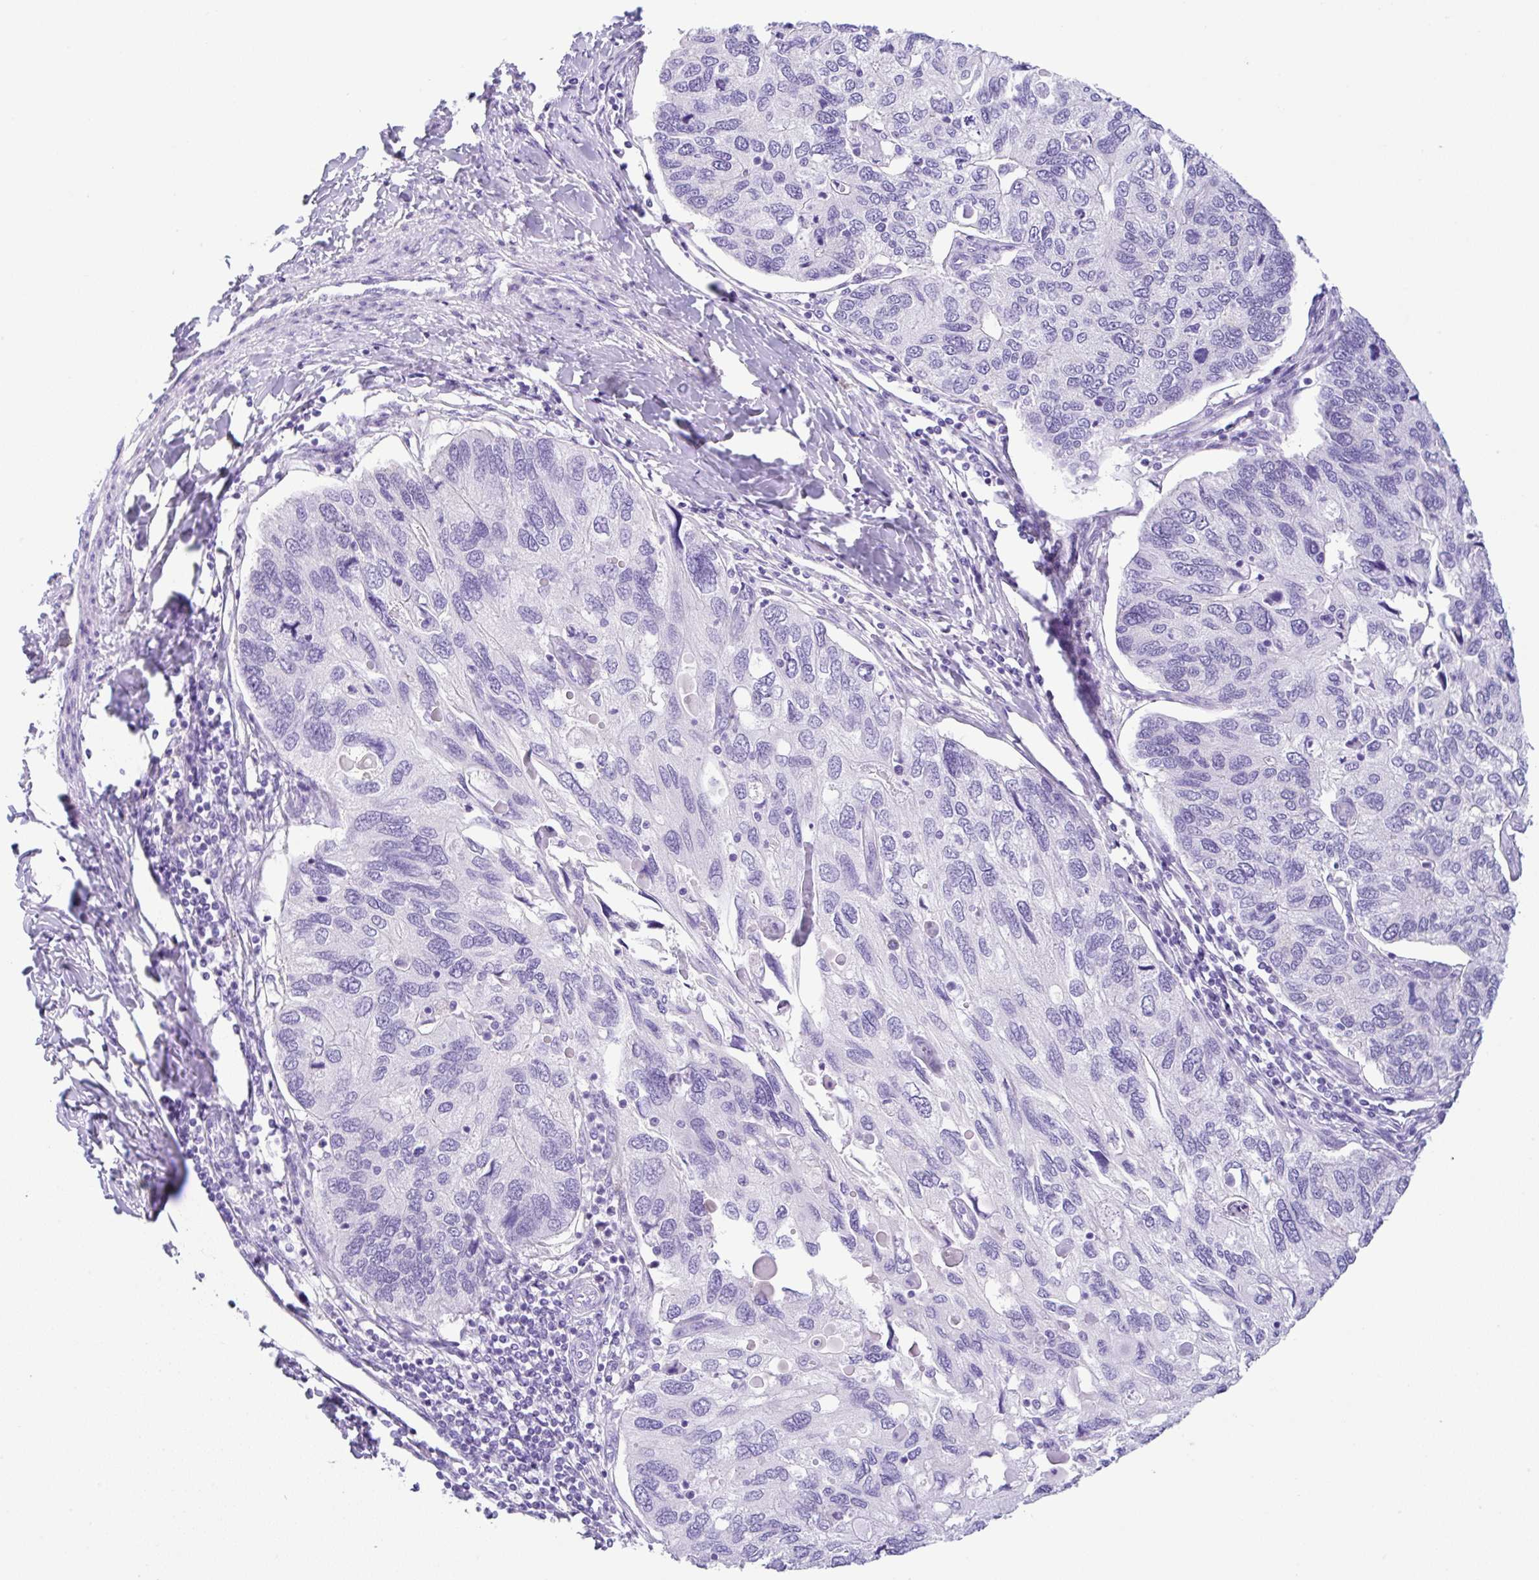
{"staining": {"intensity": "negative", "quantity": "none", "location": "none"}, "tissue": "endometrial cancer", "cell_type": "Tumor cells", "image_type": "cancer", "snomed": [{"axis": "morphology", "description": "Carcinoma, NOS"}, {"axis": "topography", "description": "Uterus"}], "caption": "Tumor cells are negative for brown protein staining in endometrial cancer (carcinoma).", "gene": "RRM2", "patient": {"sex": "female", "age": 76}}